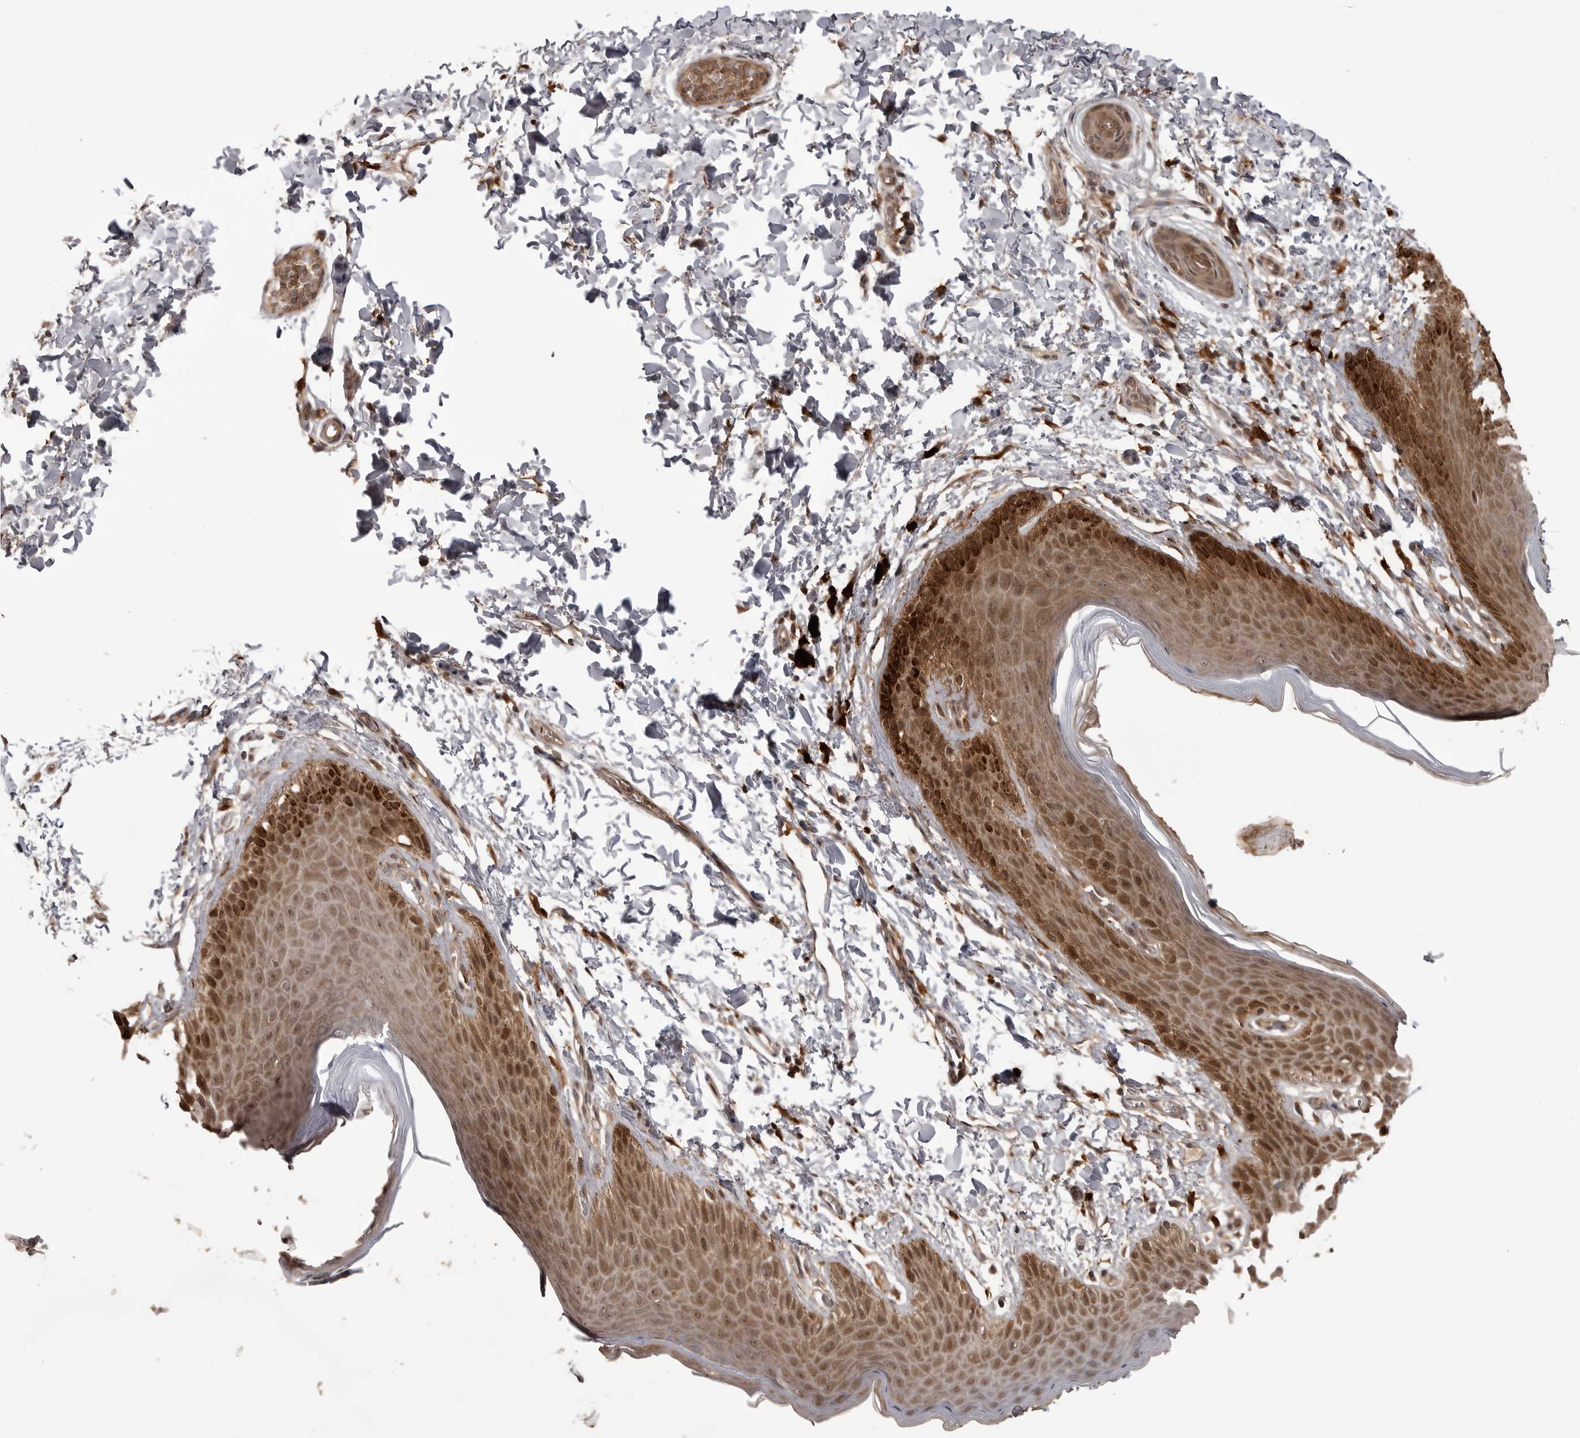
{"staining": {"intensity": "strong", "quantity": ">75%", "location": "cytoplasmic/membranous,nuclear"}, "tissue": "skin", "cell_type": "Epidermal cells", "image_type": "normal", "snomed": [{"axis": "morphology", "description": "Normal tissue, NOS"}, {"axis": "topography", "description": "Anal"}, {"axis": "topography", "description": "Peripheral nerve tissue"}], "caption": "Immunohistochemistry (IHC) of unremarkable skin demonstrates high levels of strong cytoplasmic/membranous,nuclear staining in about >75% of epidermal cells. The staining was performed using DAB (3,3'-diaminobenzidine), with brown indicating positive protein expression. Nuclei are stained blue with hematoxylin.", "gene": "AKAP7", "patient": {"sex": "male", "age": 44}}